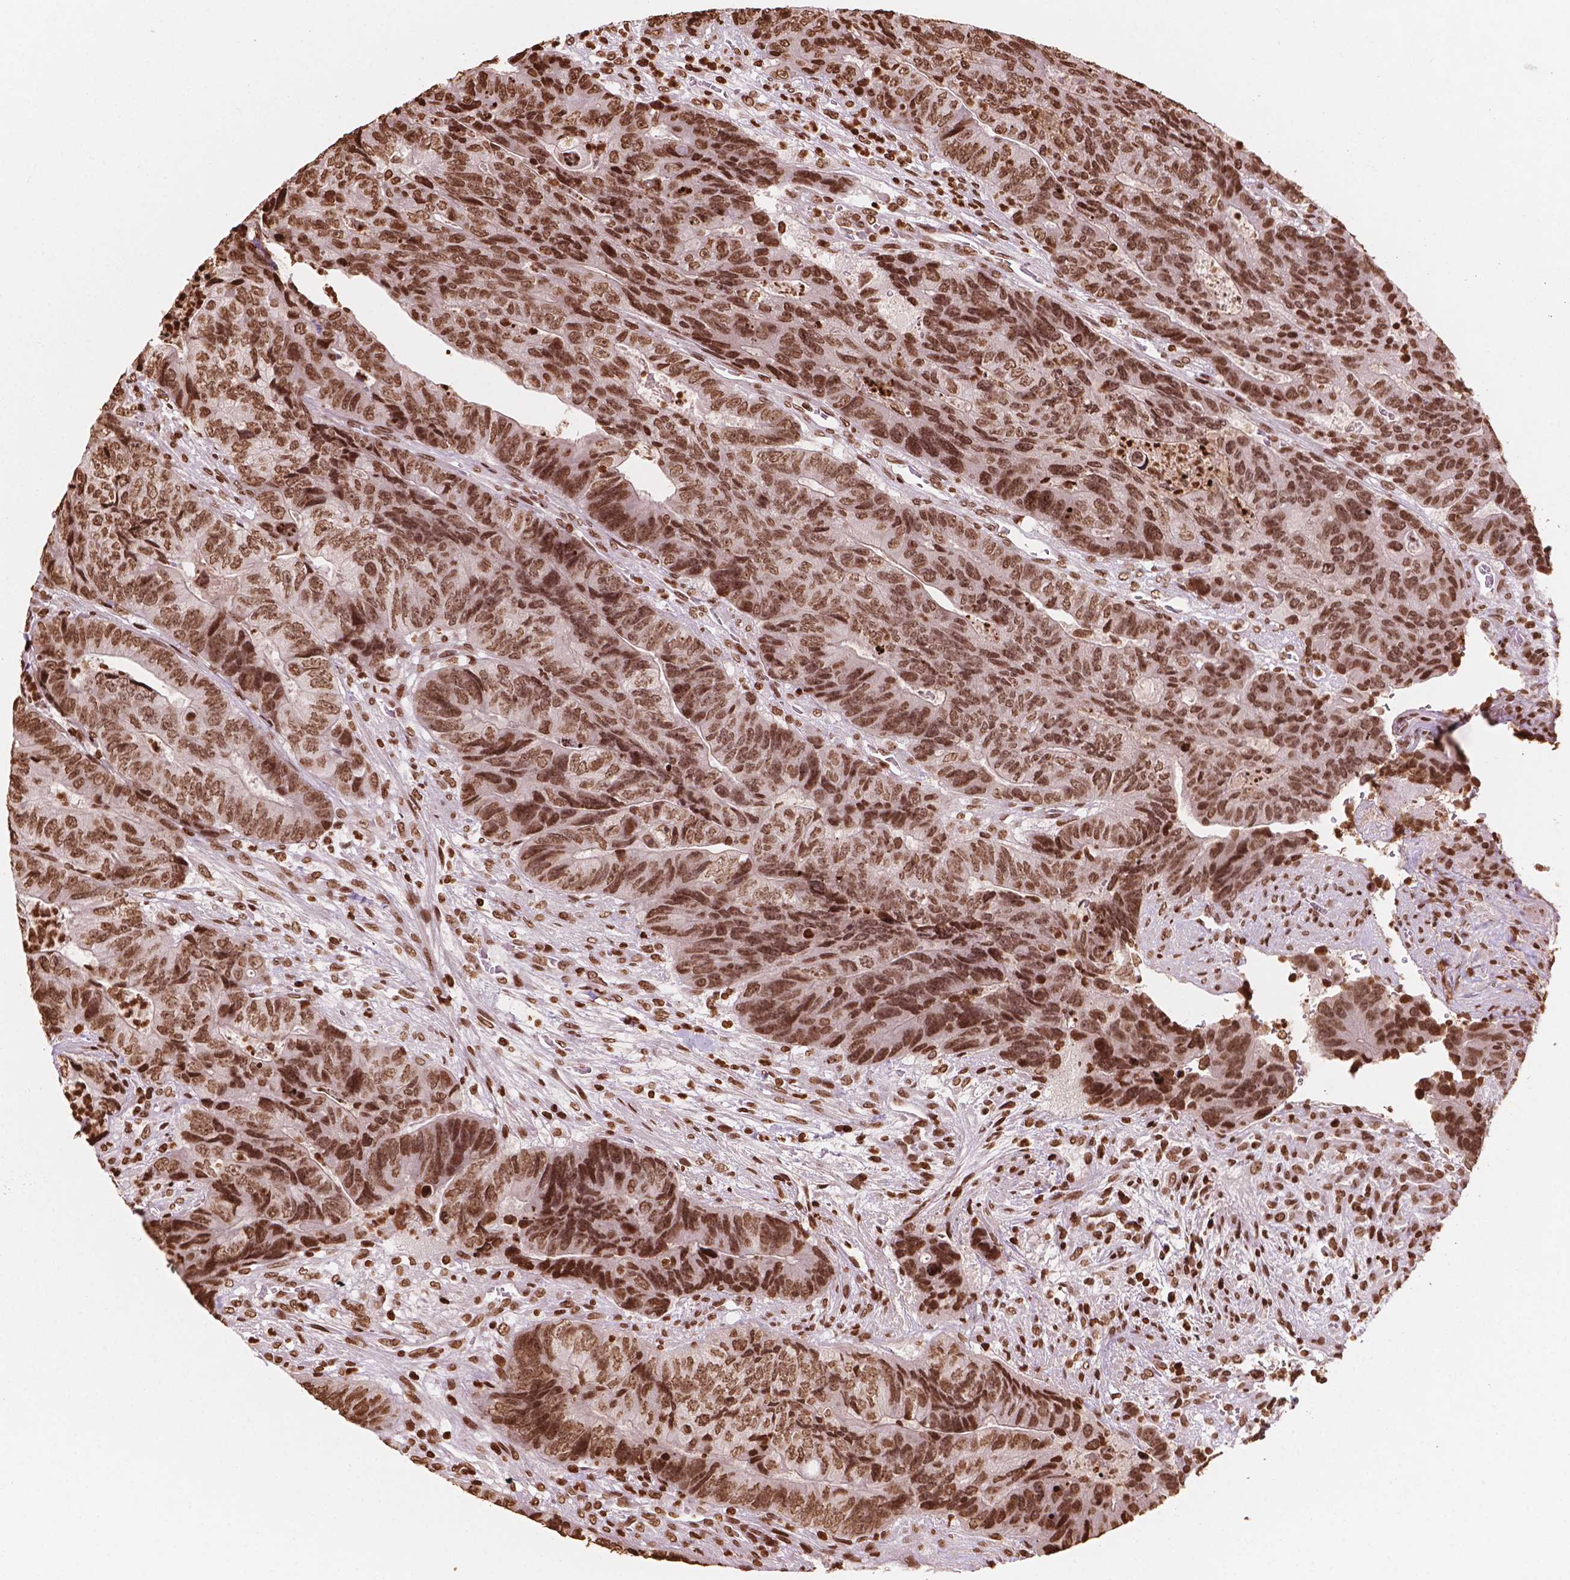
{"staining": {"intensity": "moderate", "quantity": ">75%", "location": "nuclear"}, "tissue": "colorectal cancer", "cell_type": "Tumor cells", "image_type": "cancer", "snomed": [{"axis": "morphology", "description": "Normal tissue, NOS"}, {"axis": "morphology", "description": "Adenocarcinoma, NOS"}, {"axis": "topography", "description": "Colon"}], "caption": "DAB immunohistochemical staining of colorectal cancer reveals moderate nuclear protein expression in about >75% of tumor cells.", "gene": "H3C7", "patient": {"sex": "female", "age": 48}}